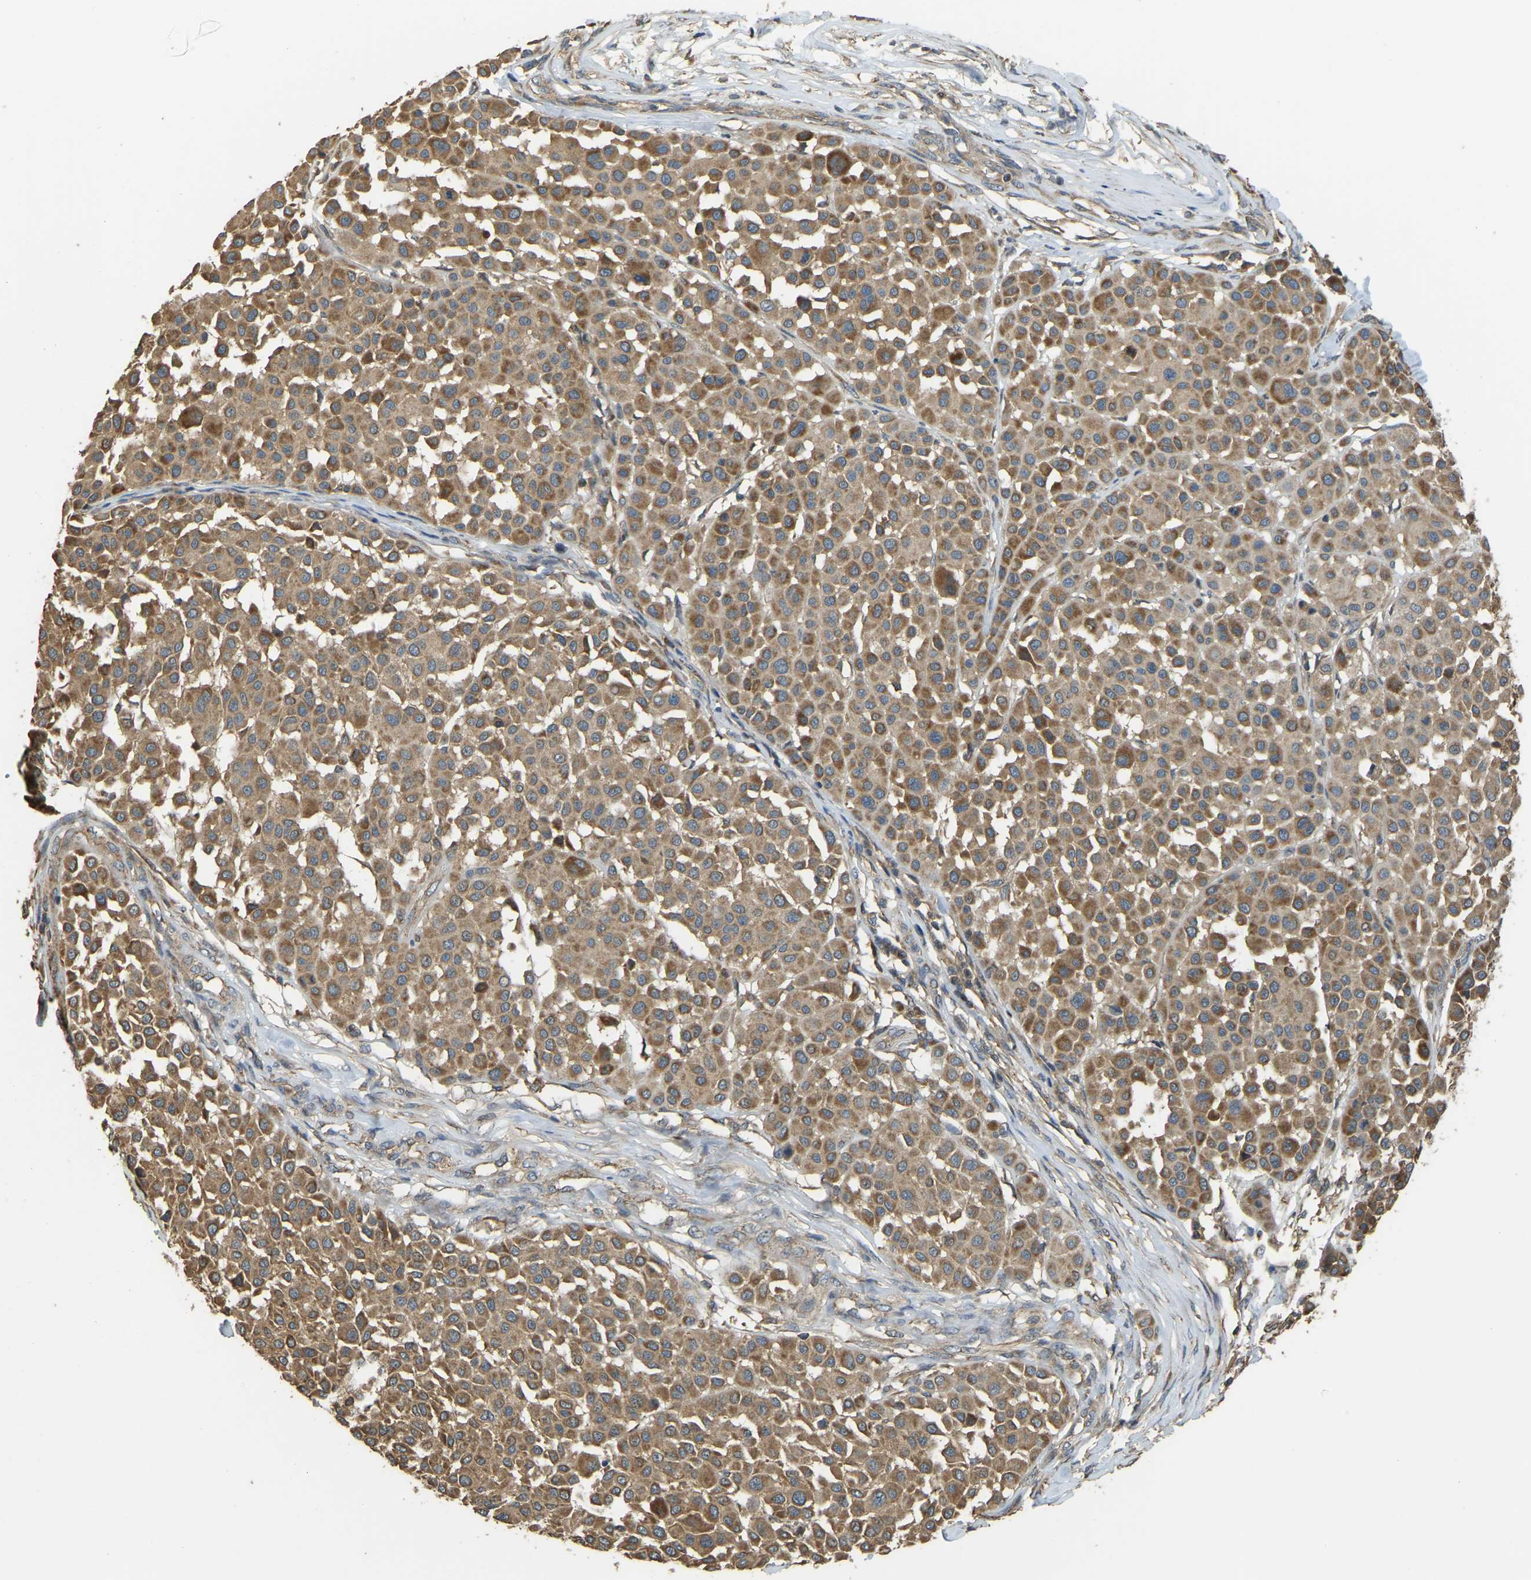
{"staining": {"intensity": "moderate", "quantity": ">75%", "location": "cytoplasmic/membranous"}, "tissue": "melanoma", "cell_type": "Tumor cells", "image_type": "cancer", "snomed": [{"axis": "morphology", "description": "Malignant melanoma, Metastatic site"}, {"axis": "topography", "description": "Soft tissue"}], "caption": "A high-resolution photomicrograph shows immunohistochemistry (IHC) staining of melanoma, which shows moderate cytoplasmic/membranous staining in about >75% of tumor cells.", "gene": "GNG2", "patient": {"sex": "male", "age": 41}}